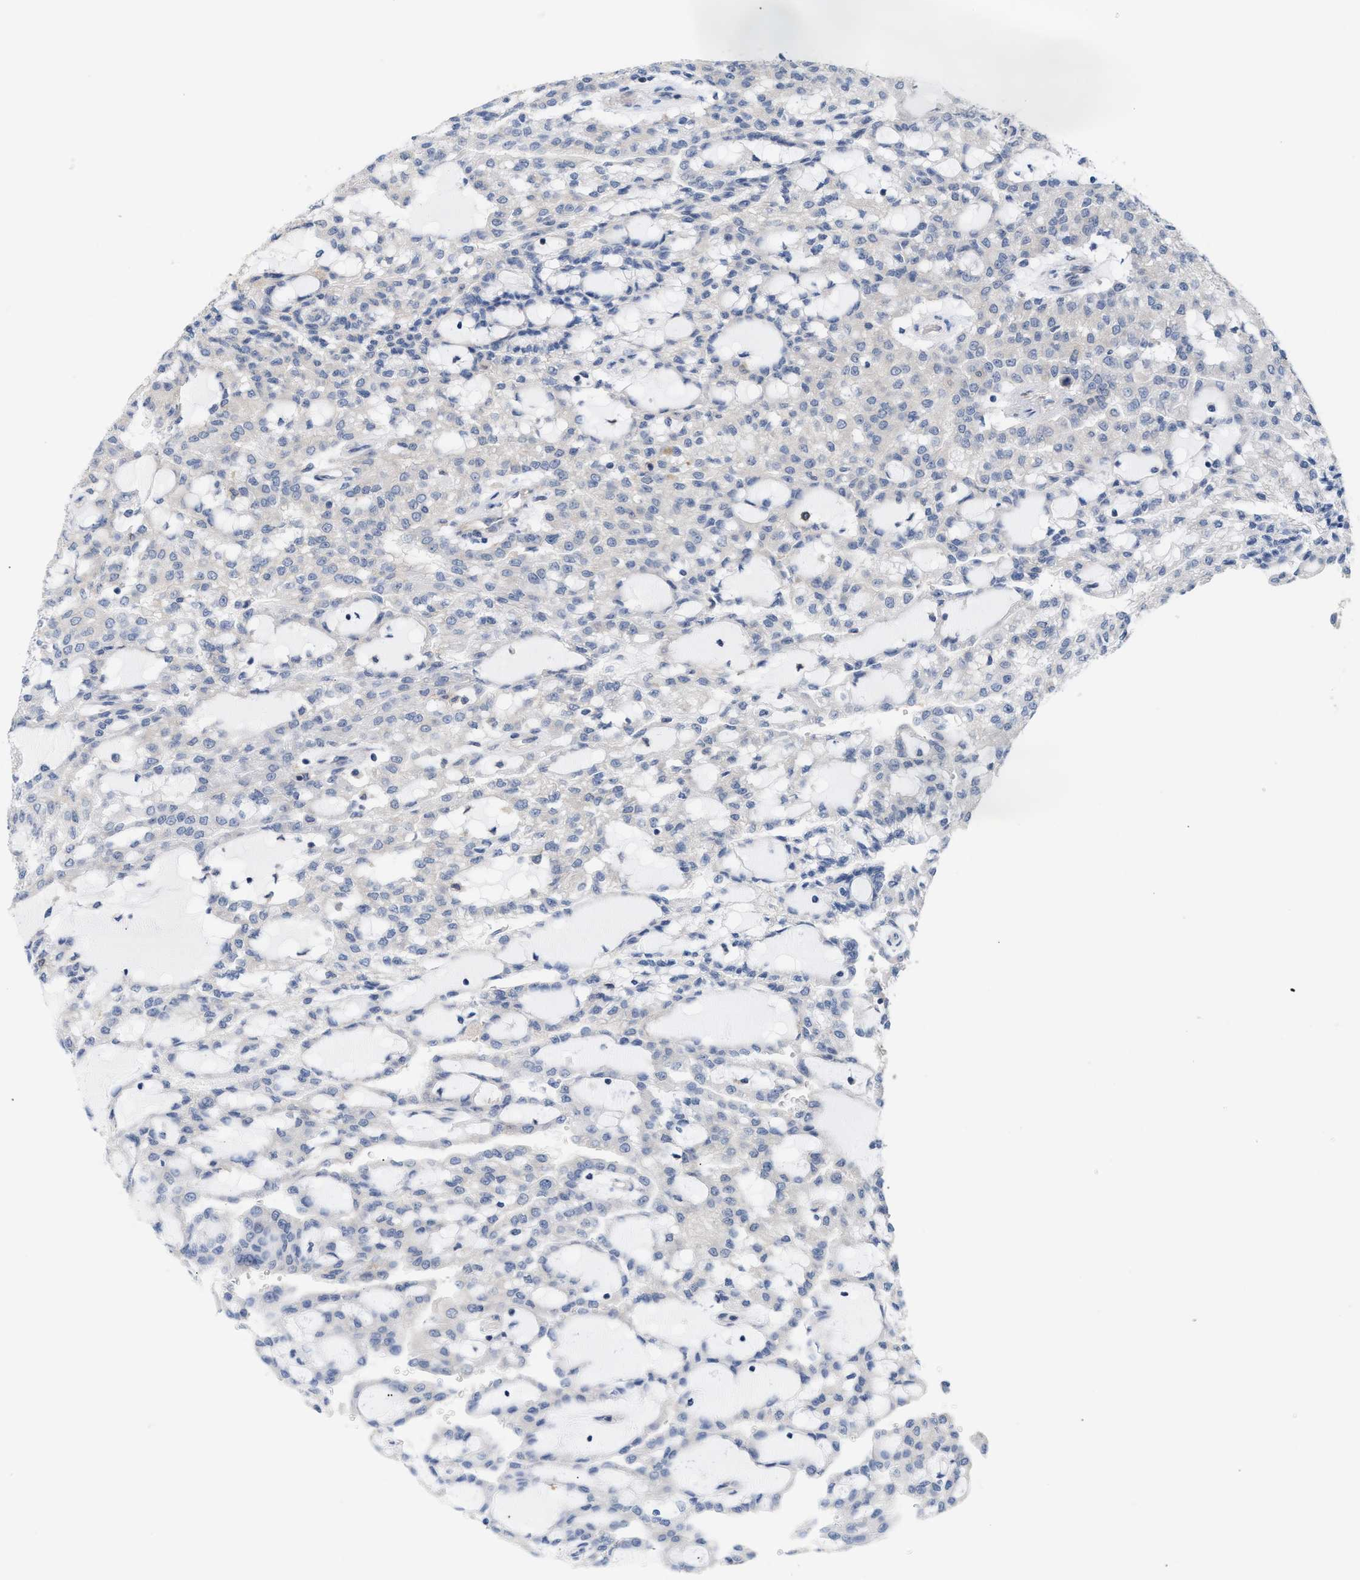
{"staining": {"intensity": "negative", "quantity": "none", "location": "none"}, "tissue": "renal cancer", "cell_type": "Tumor cells", "image_type": "cancer", "snomed": [{"axis": "morphology", "description": "Adenocarcinoma, NOS"}, {"axis": "topography", "description": "Kidney"}], "caption": "Tumor cells are negative for protein expression in human renal cancer.", "gene": "DBNL", "patient": {"sex": "male", "age": 63}}